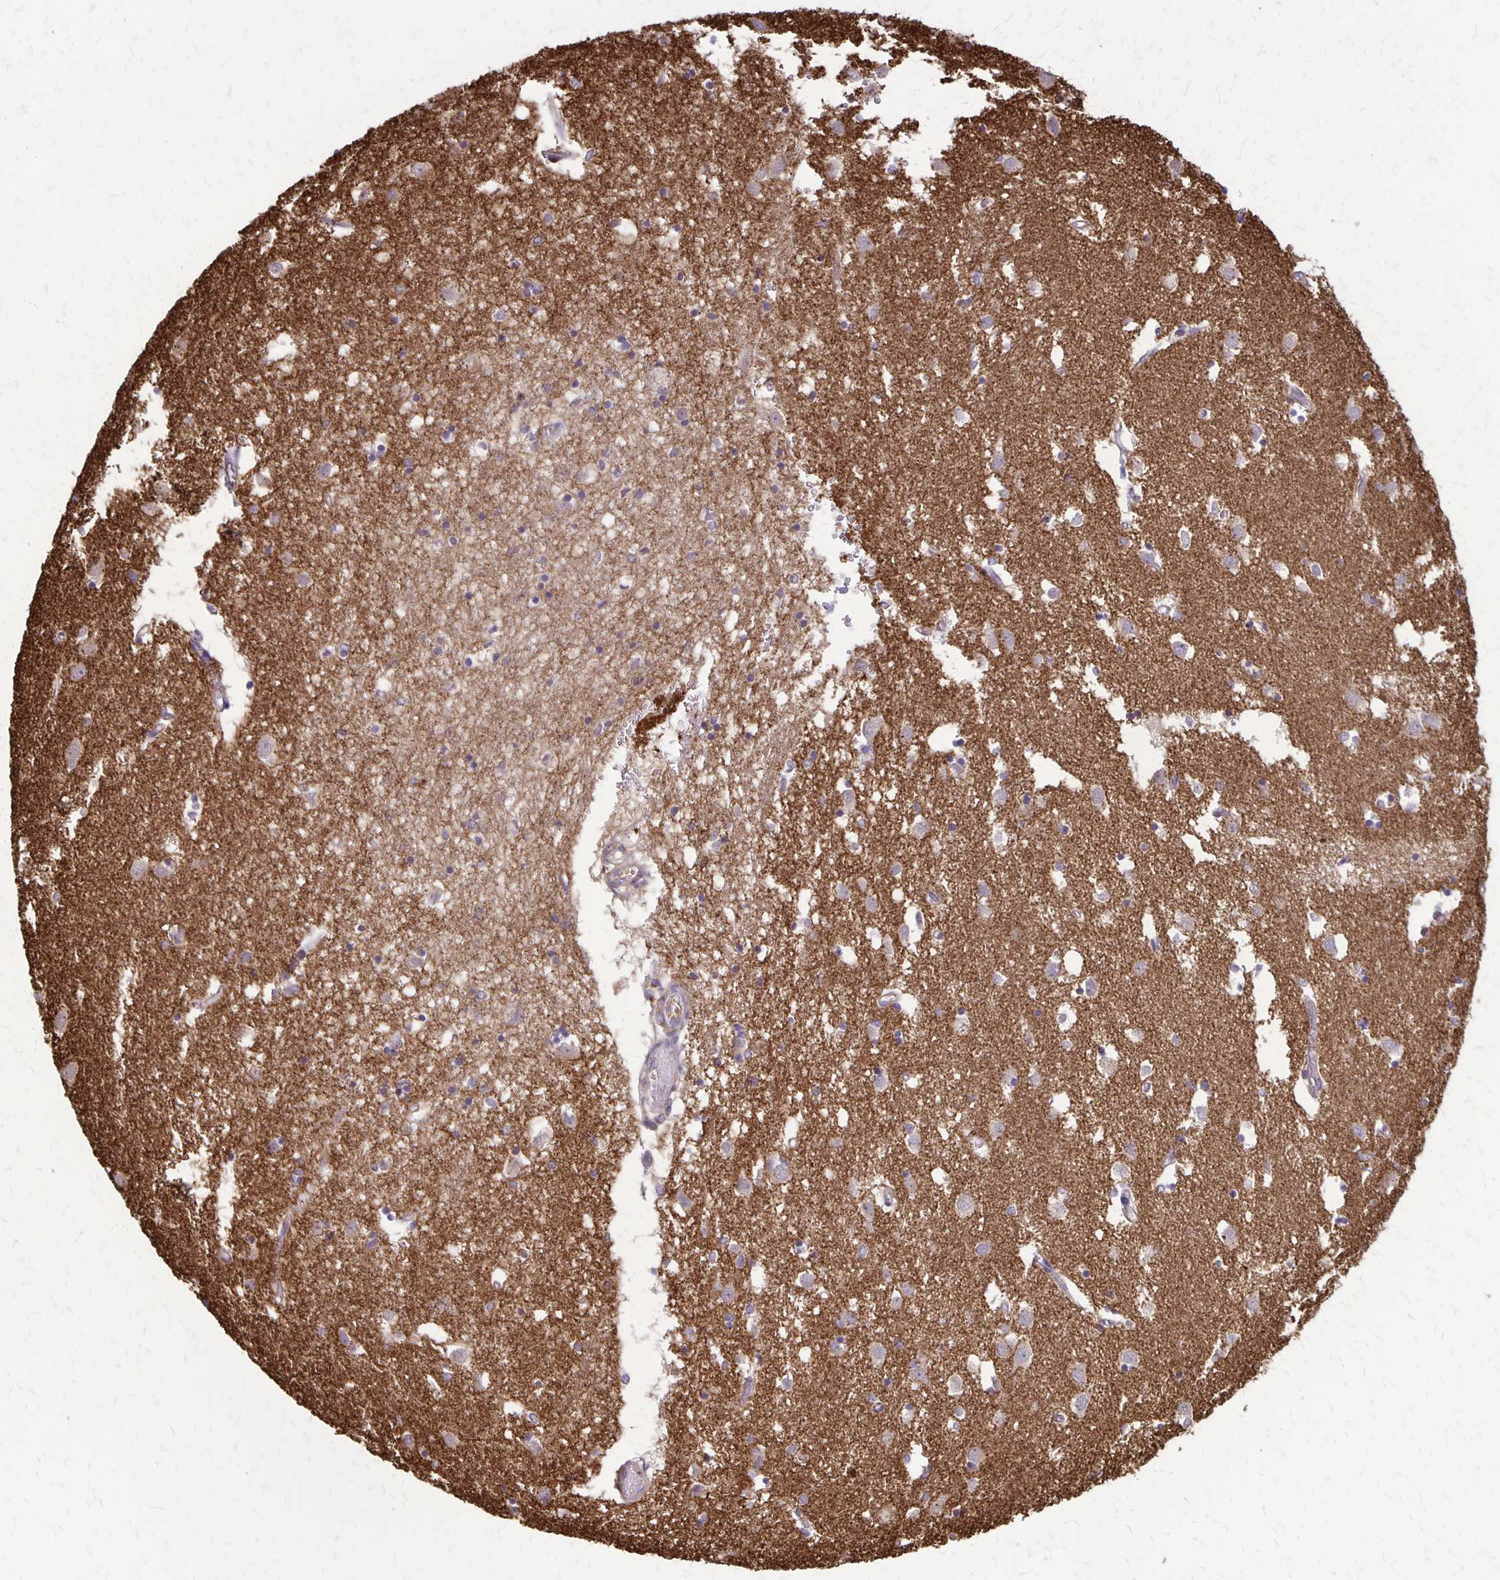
{"staining": {"intensity": "weak", "quantity": "<25%", "location": "cytoplasmic/membranous"}, "tissue": "caudate", "cell_type": "Glial cells", "image_type": "normal", "snomed": [{"axis": "morphology", "description": "Normal tissue, NOS"}, {"axis": "topography", "description": "Lateral ventricle wall"}], "caption": "There is no significant positivity in glial cells of caudate. (Brightfield microscopy of DAB immunohistochemistry (IHC) at high magnification).", "gene": "SEPTIN5", "patient": {"sex": "male", "age": 70}}